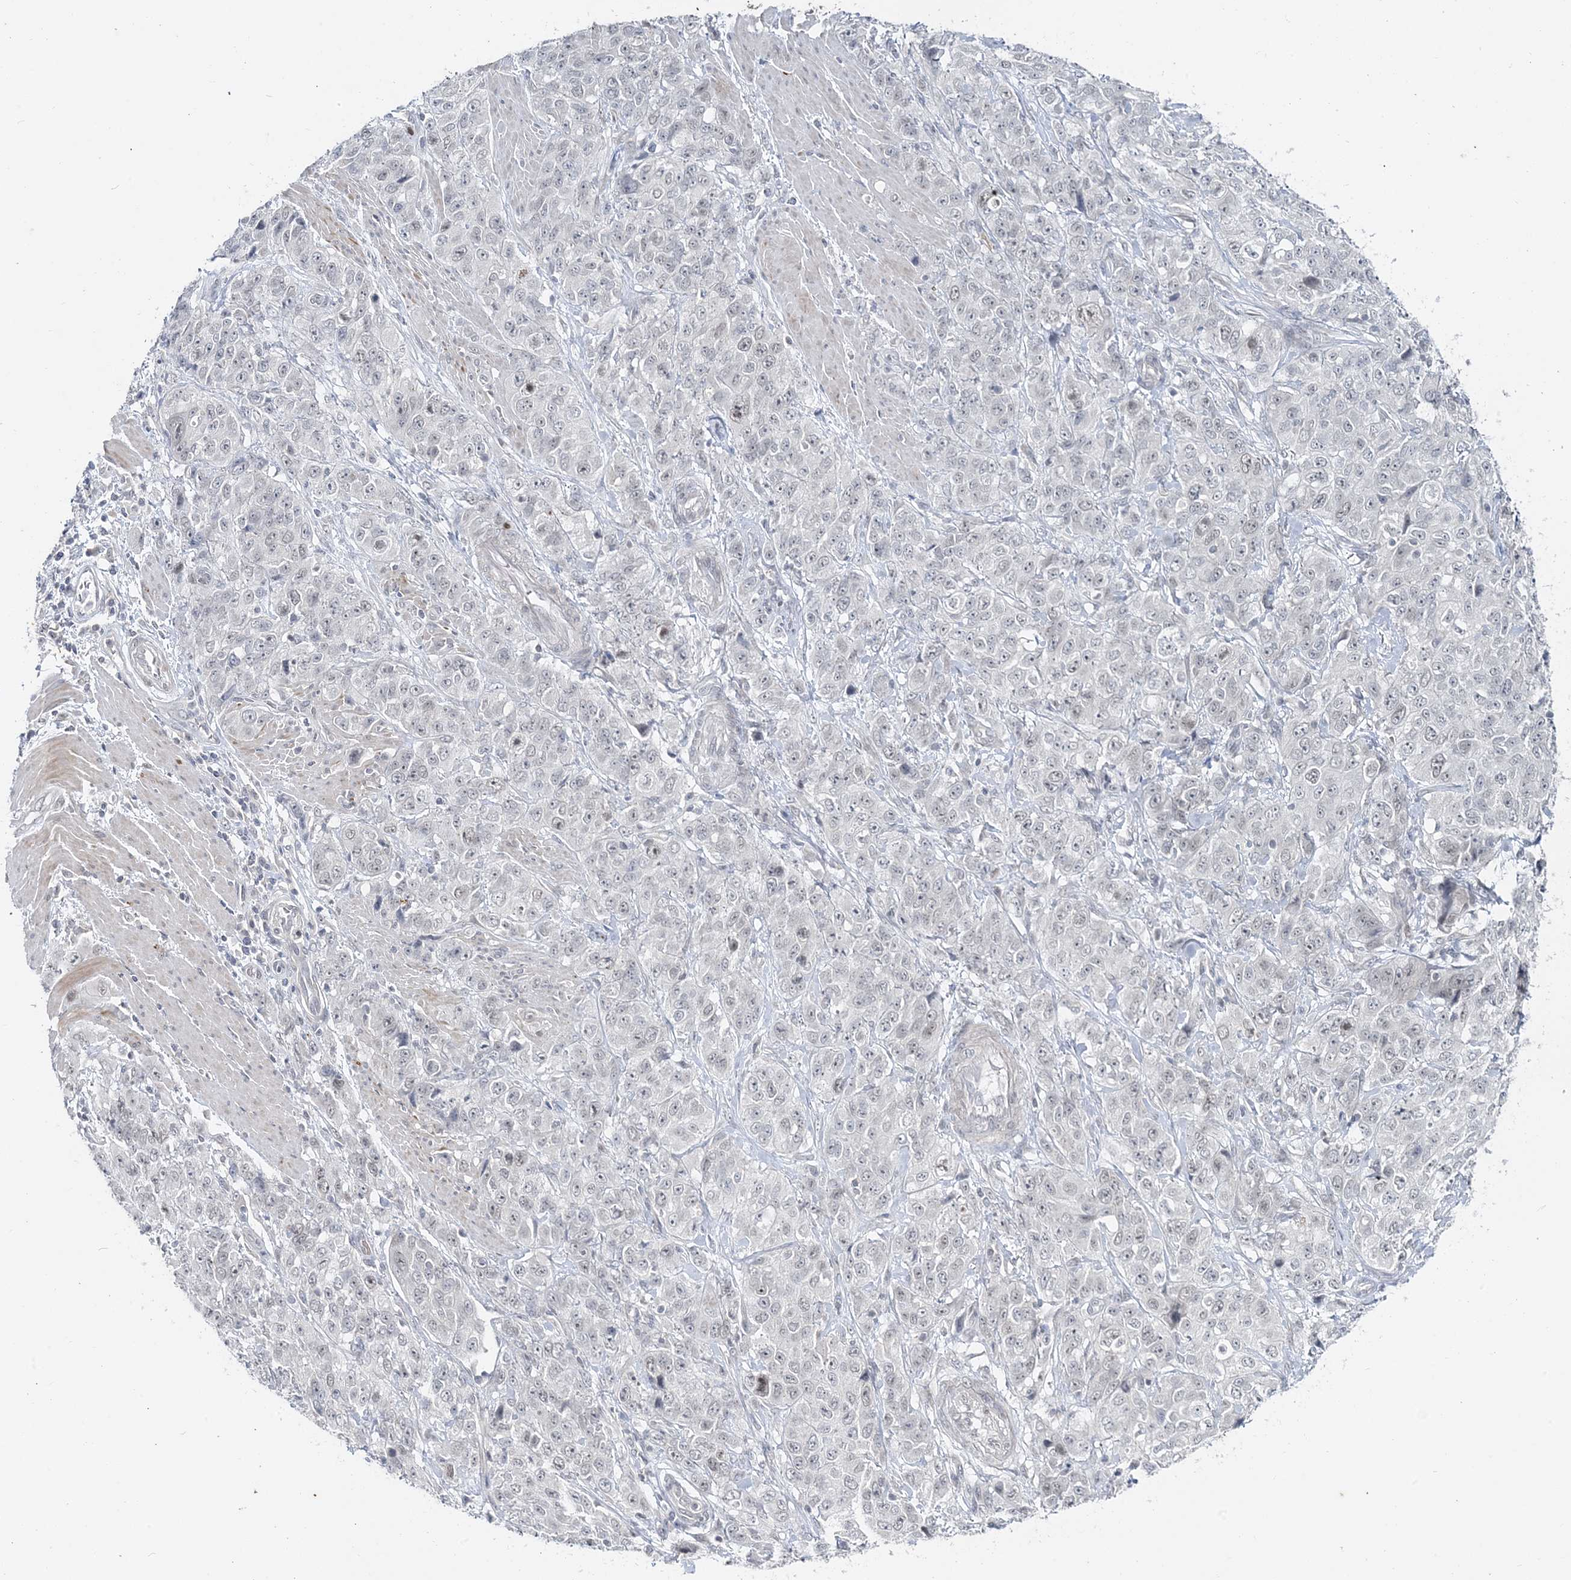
{"staining": {"intensity": "negative", "quantity": "none", "location": "none"}, "tissue": "stomach cancer", "cell_type": "Tumor cells", "image_type": "cancer", "snomed": [{"axis": "morphology", "description": "Adenocarcinoma, NOS"}, {"axis": "topography", "description": "Stomach"}], "caption": "This is an IHC photomicrograph of human stomach cancer. There is no staining in tumor cells.", "gene": "LEXM", "patient": {"sex": "male", "age": 48}}